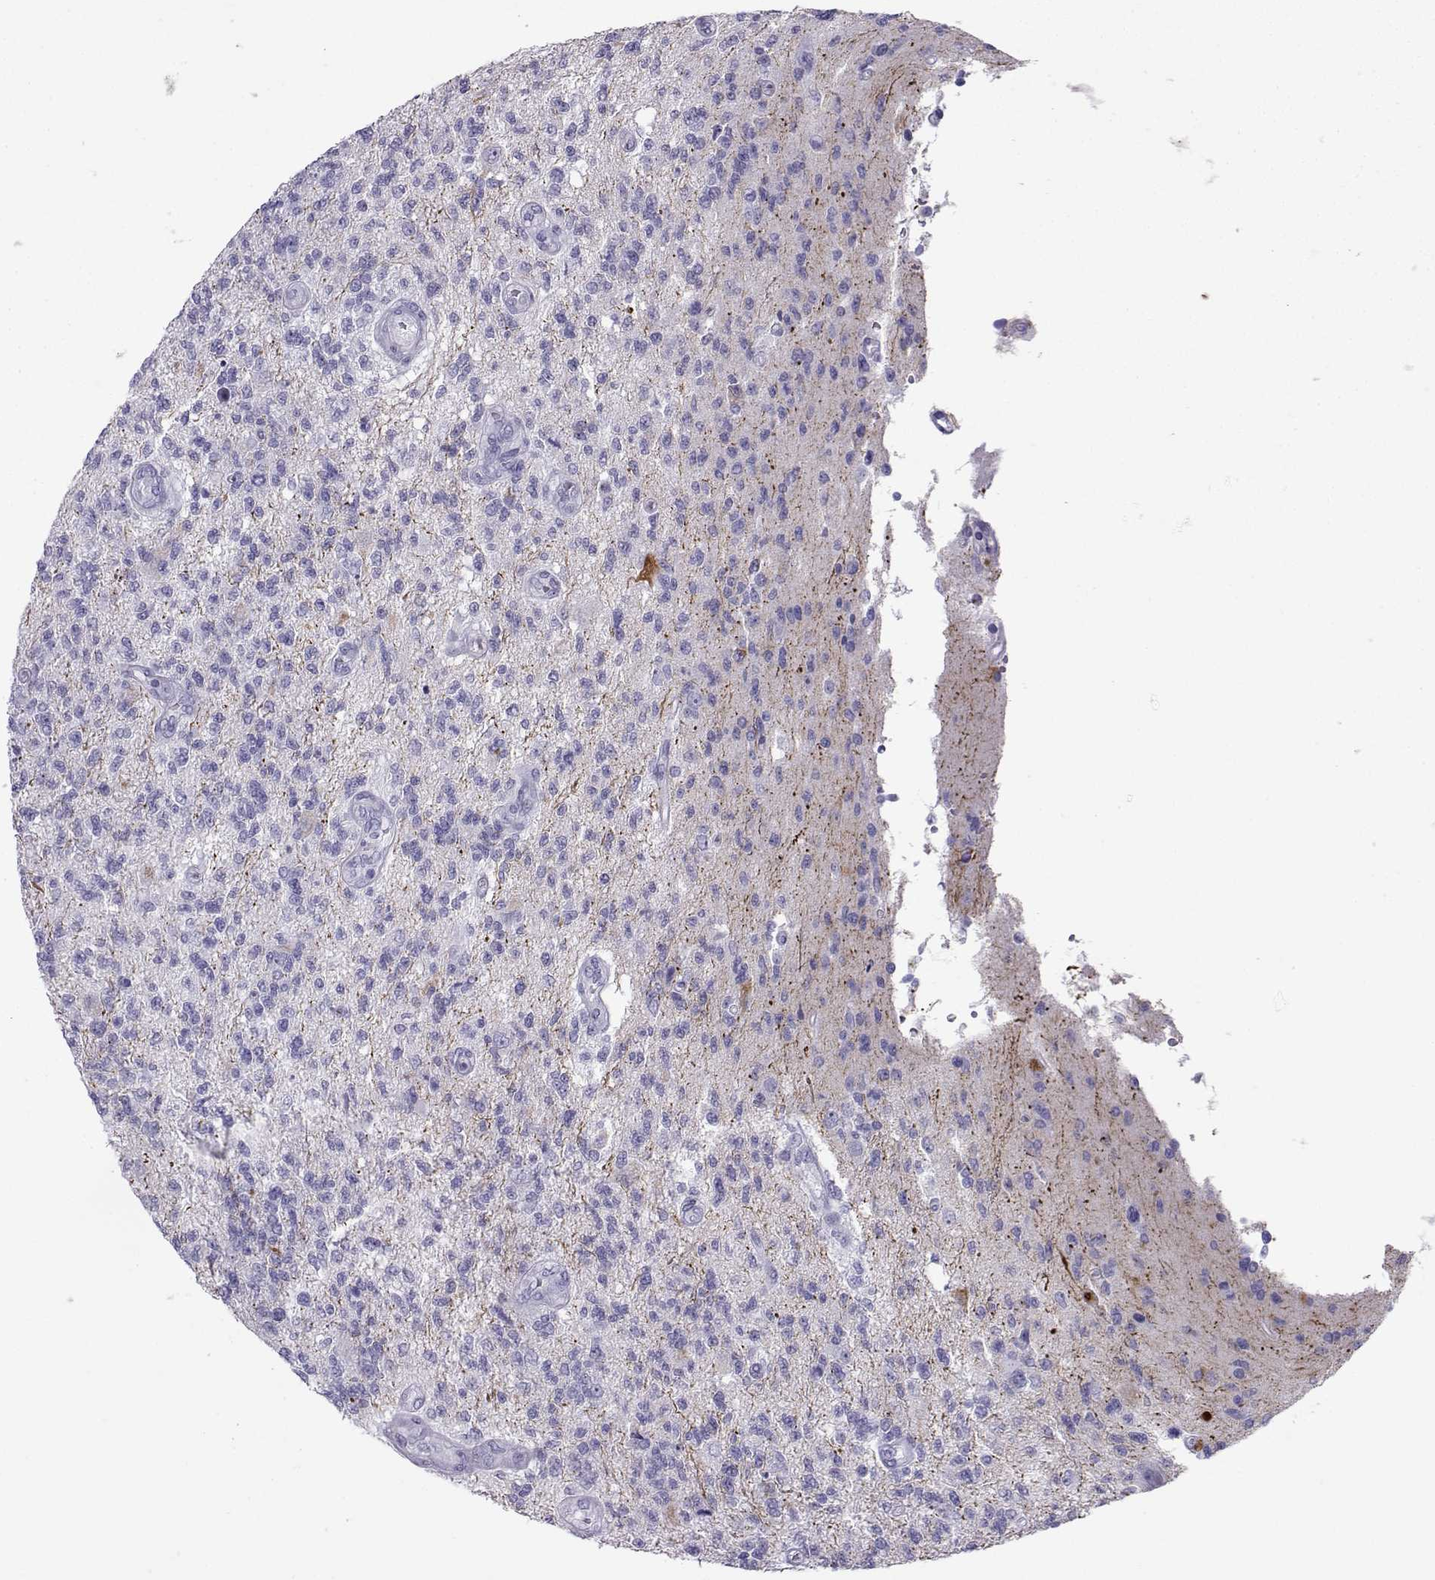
{"staining": {"intensity": "negative", "quantity": "none", "location": "none"}, "tissue": "glioma", "cell_type": "Tumor cells", "image_type": "cancer", "snomed": [{"axis": "morphology", "description": "Glioma, malignant, High grade"}, {"axis": "topography", "description": "Brain"}], "caption": "Malignant glioma (high-grade) was stained to show a protein in brown. There is no significant positivity in tumor cells. Nuclei are stained in blue.", "gene": "NEFL", "patient": {"sex": "male", "age": 56}}